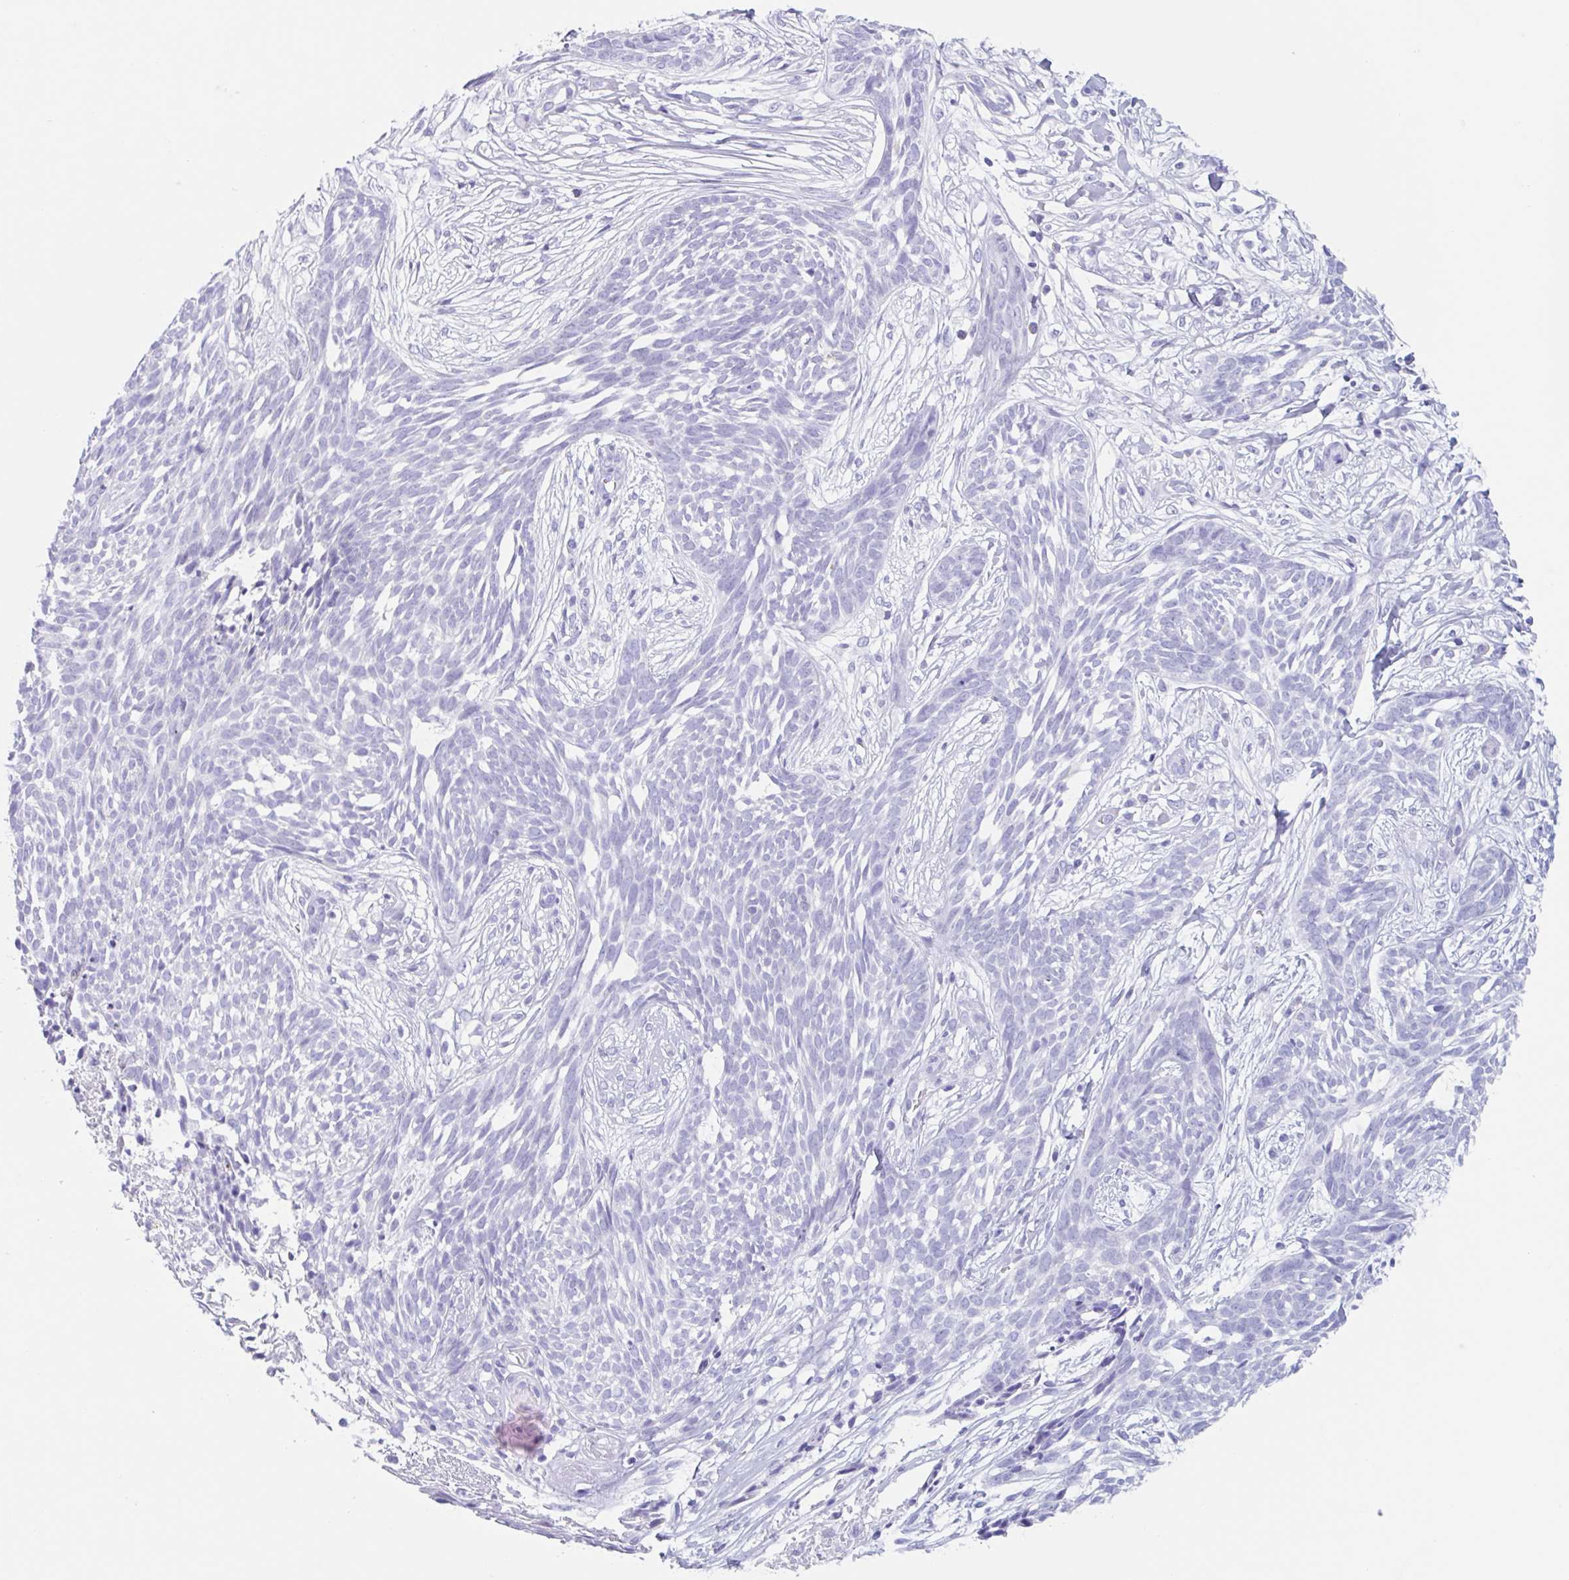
{"staining": {"intensity": "negative", "quantity": "none", "location": "none"}, "tissue": "skin cancer", "cell_type": "Tumor cells", "image_type": "cancer", "snomed": [{"axis": "morphology", "description": "Basal cell carcinoma"}, {"axis": "topography", "description": "Skin"}, {"axis": "topography", "description": "Skin, foot"}], "caption": "A high-resolution micrograph shows immunohistochemistry (IHC) staining of skin cancer, which displays no significant staining in tumor cells. The staining was performed using DAB to visualize the protein expression in brown, while the nuclei were stained in blue with hematoxylin (Magnification: 20x).", "gene": "CPTP", "patient": {"sex": "female", "age": 86}}